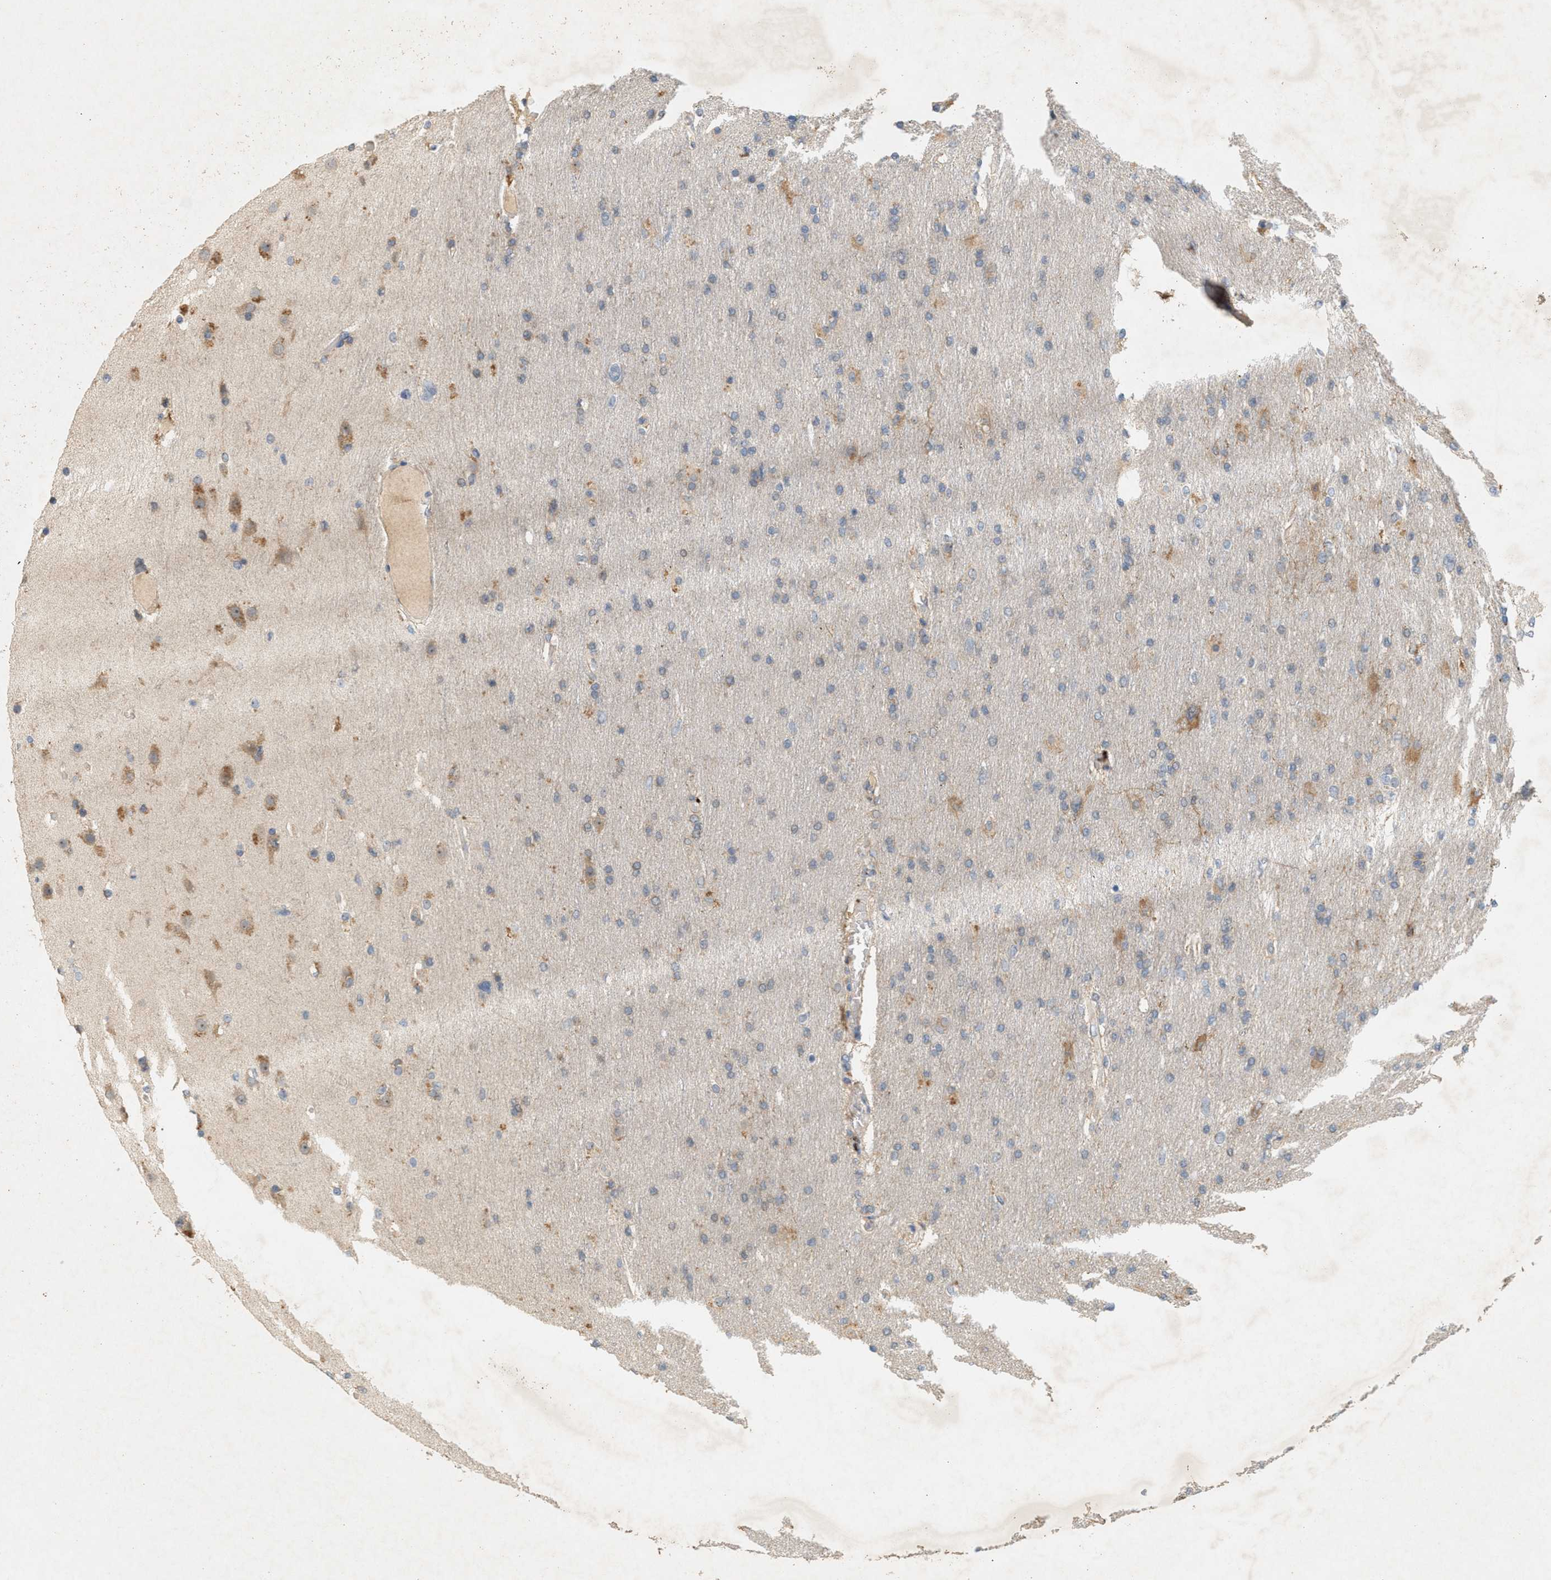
{"staining": {"intensity": "moderate", "quantity": "<25%", "location": "cytoplasmic/membranous"}, "tissue": "glioma", "cell_type": "Tumor cells", "image_type": "cancer", "snomed": [{"axis": "morphology", "description": "Glioma, malignant, High grade"}, {"axis": "topography", "description": "Cerebral cortex"}], "caption": "This image demonstrates immunohistochemistry (IHC) staining of human malignant glioma (high-grade), with low moderate cytoplasmic/membranous positivity in approximately <25% of tumor cells.", "gene": "DCAF7", "patient": {"sex": "female", "age": 36}}